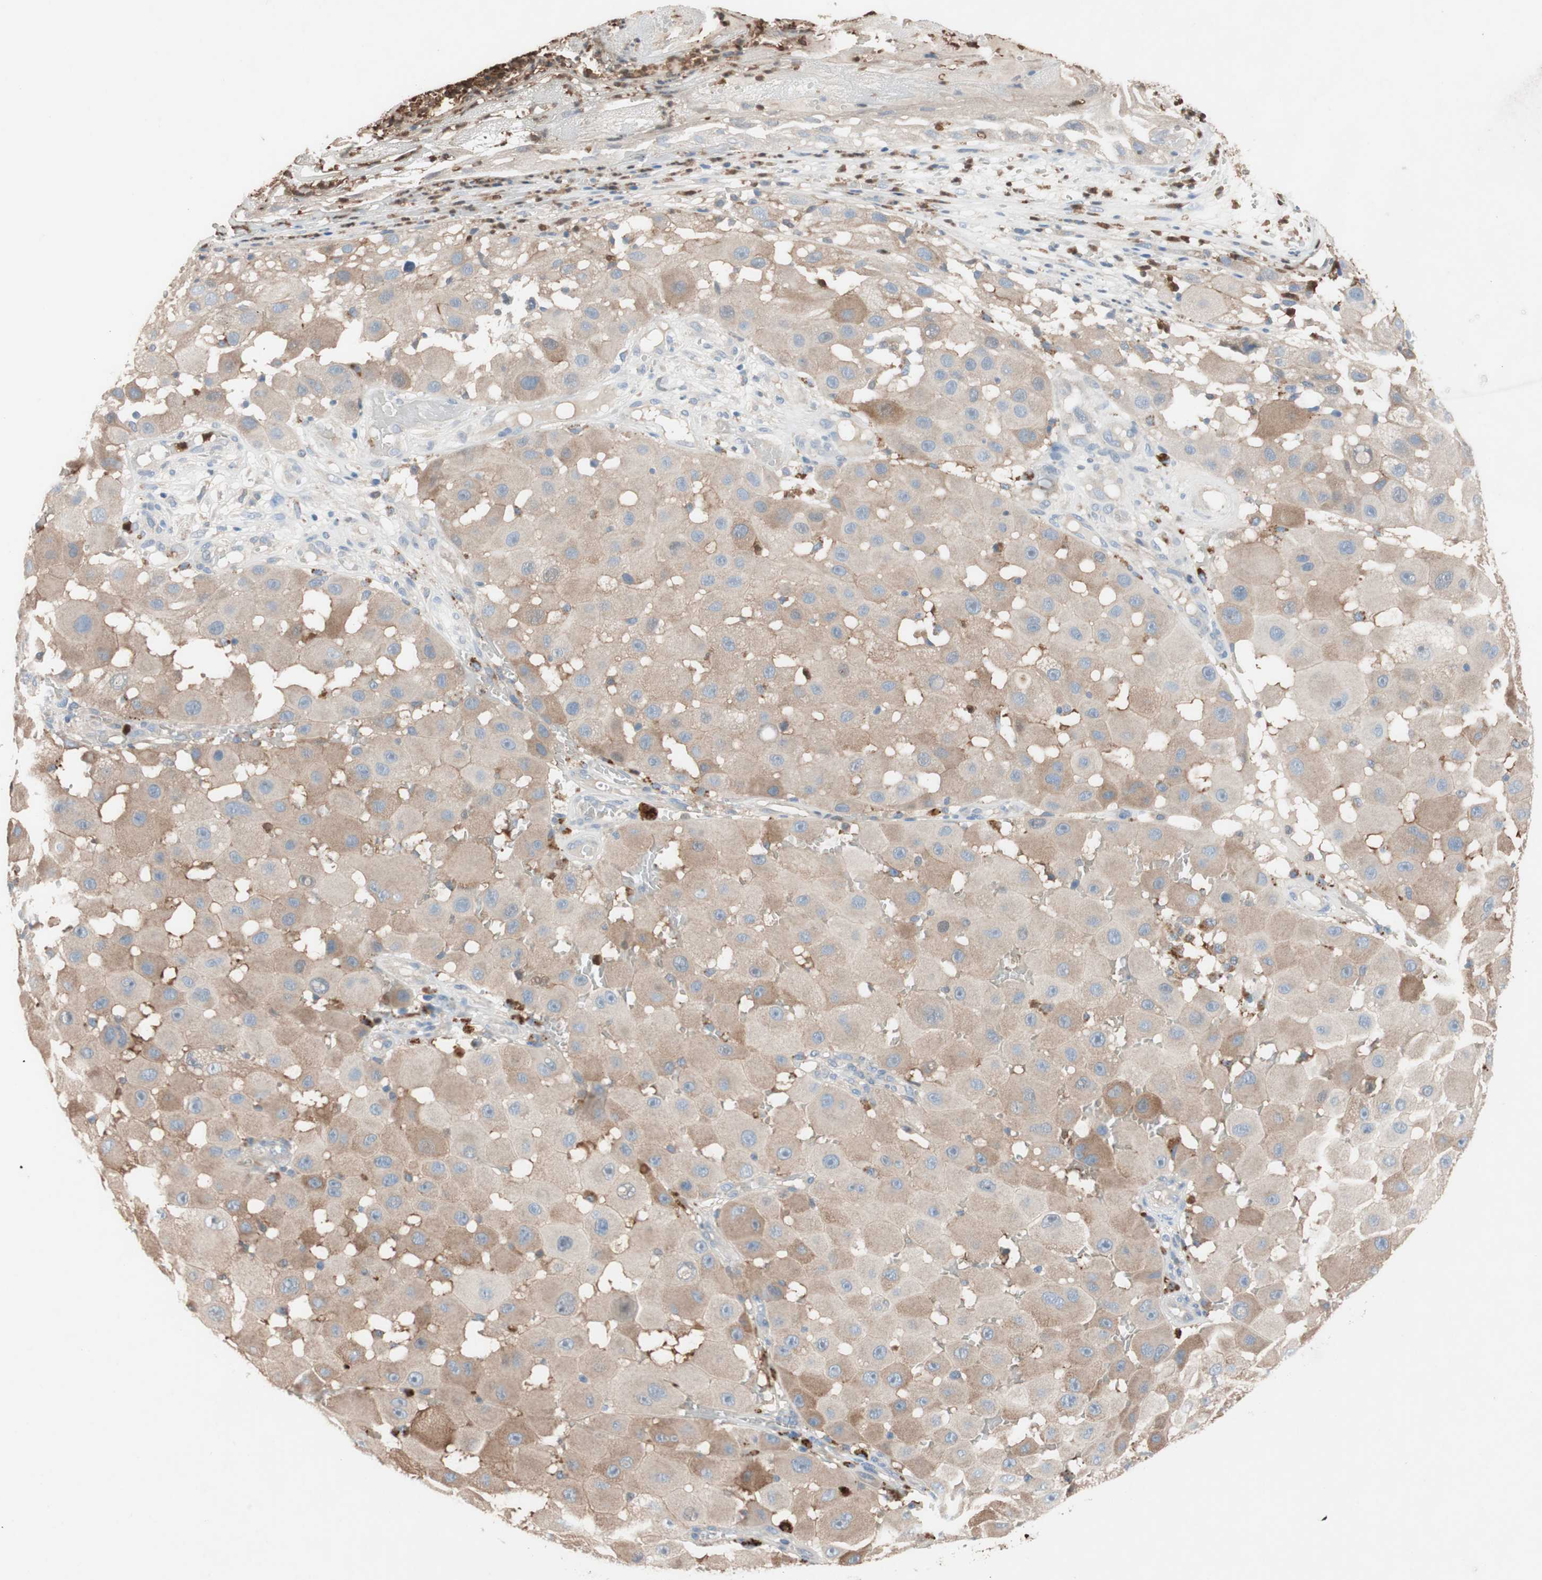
{"staining": {"intensity": "moderate", "quantity": ">75%", "location": "cytoplasmic/membranous"}, "tissue": "melanoma", "cell_type": "Tumor cells", "image_type": "cancer", "snomed": [{"axis": "morphology", "description": "Malignant melanoma, NOS"}, {"axis": "topography", "description": "Skin"}], "caption": "This image shows immunohistochemistry (IHC) staining of human melanoma, with medium moderate cytoplasmic/membranous staining in about >75% of tumor cells.", "gene": "CLEC4D", "patient": {"sex": "female", "age": 81}}